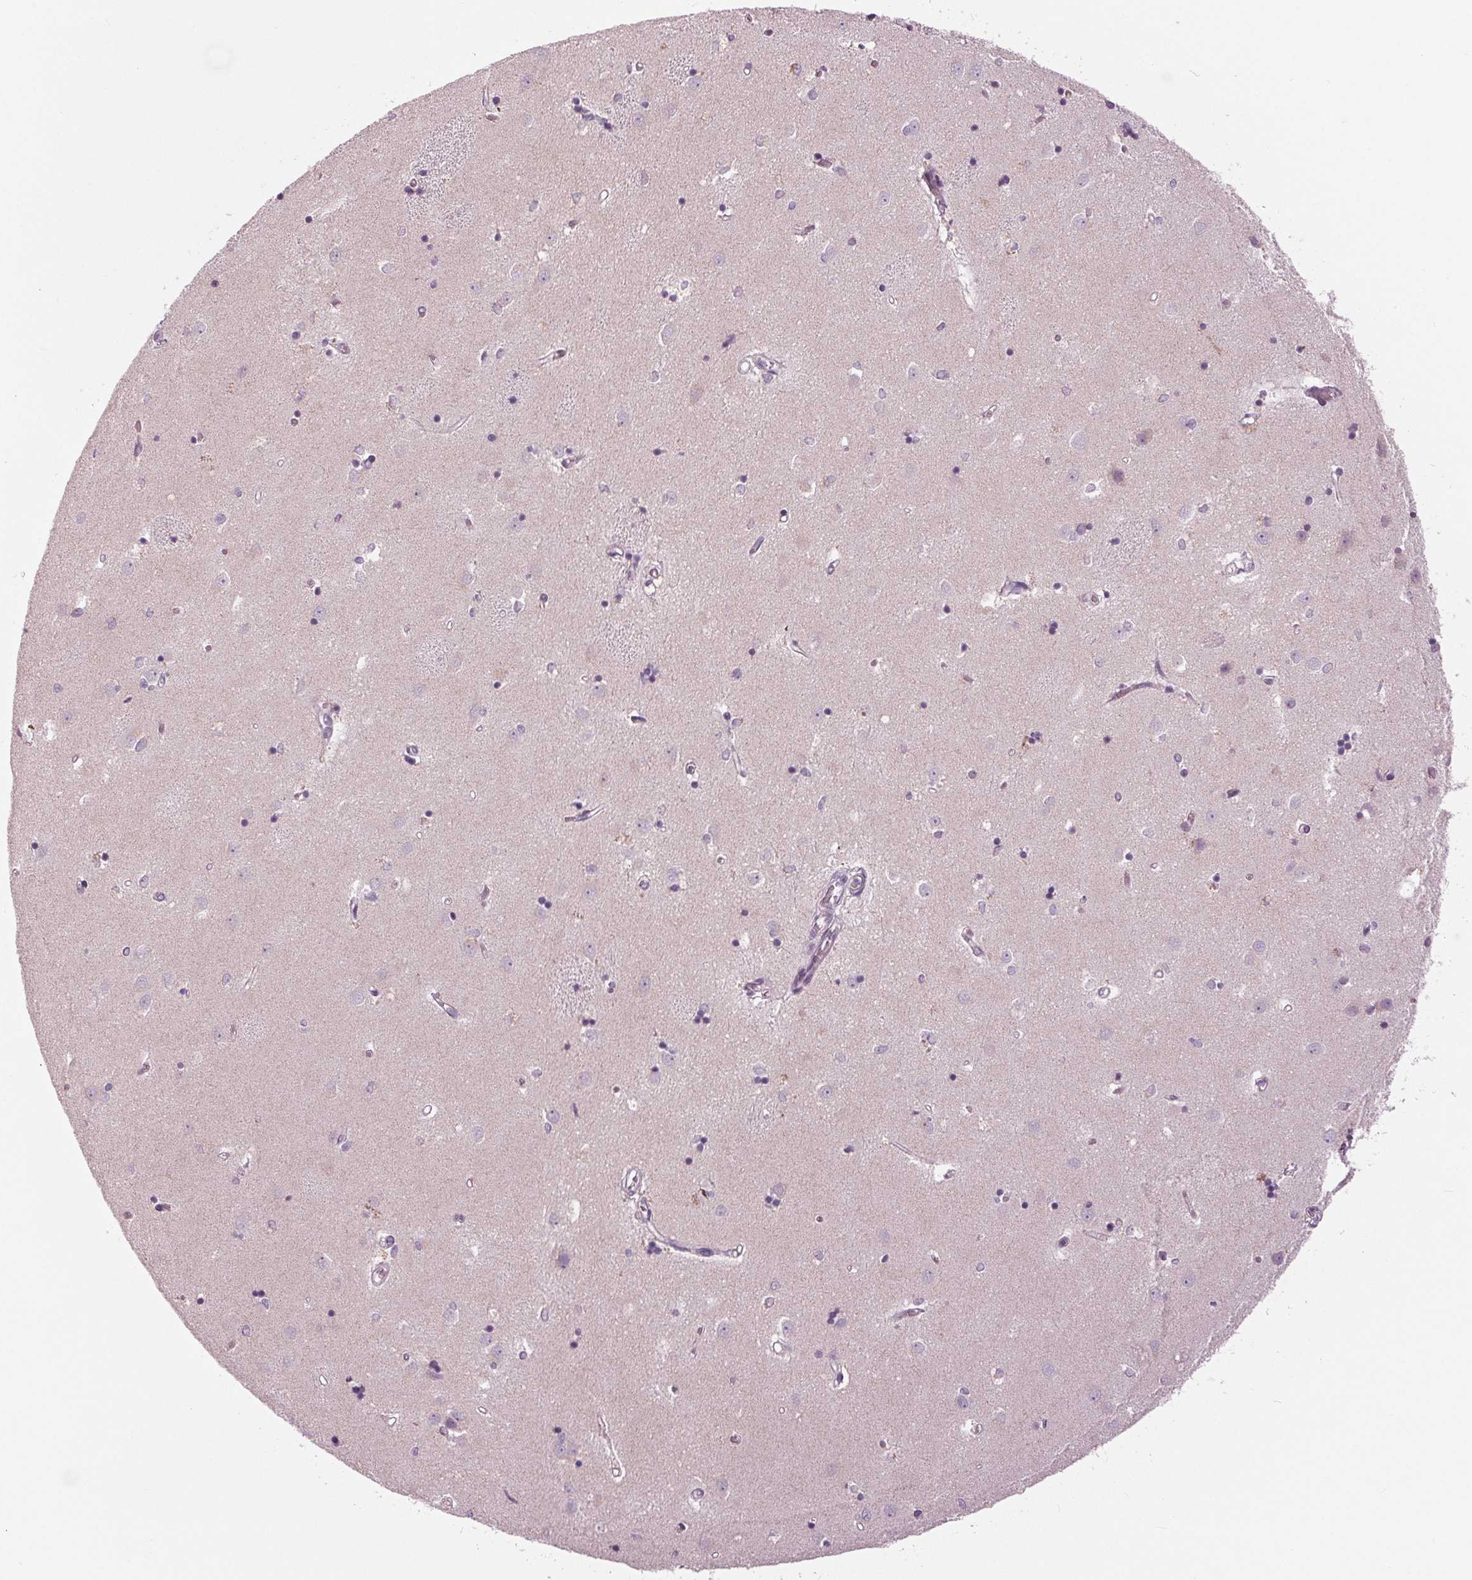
{"staining": {"intensity": "negative", "quantity": "none", "location": "none"}, "tissue": "caudate", "cell_type": "Glial cells", "image_type": "normal", "snomed": [{"axis": "morphology", "description": "Normal tissue, NOS"}, {"axis": "topography", "description": "Lateral ventricle wall"}], "caption": "The photomicrograph displays no staining of glial cells in unremarkable caudate.", "gene": "SAMD4A", "patient": {"sex": "male", "age": 54}}